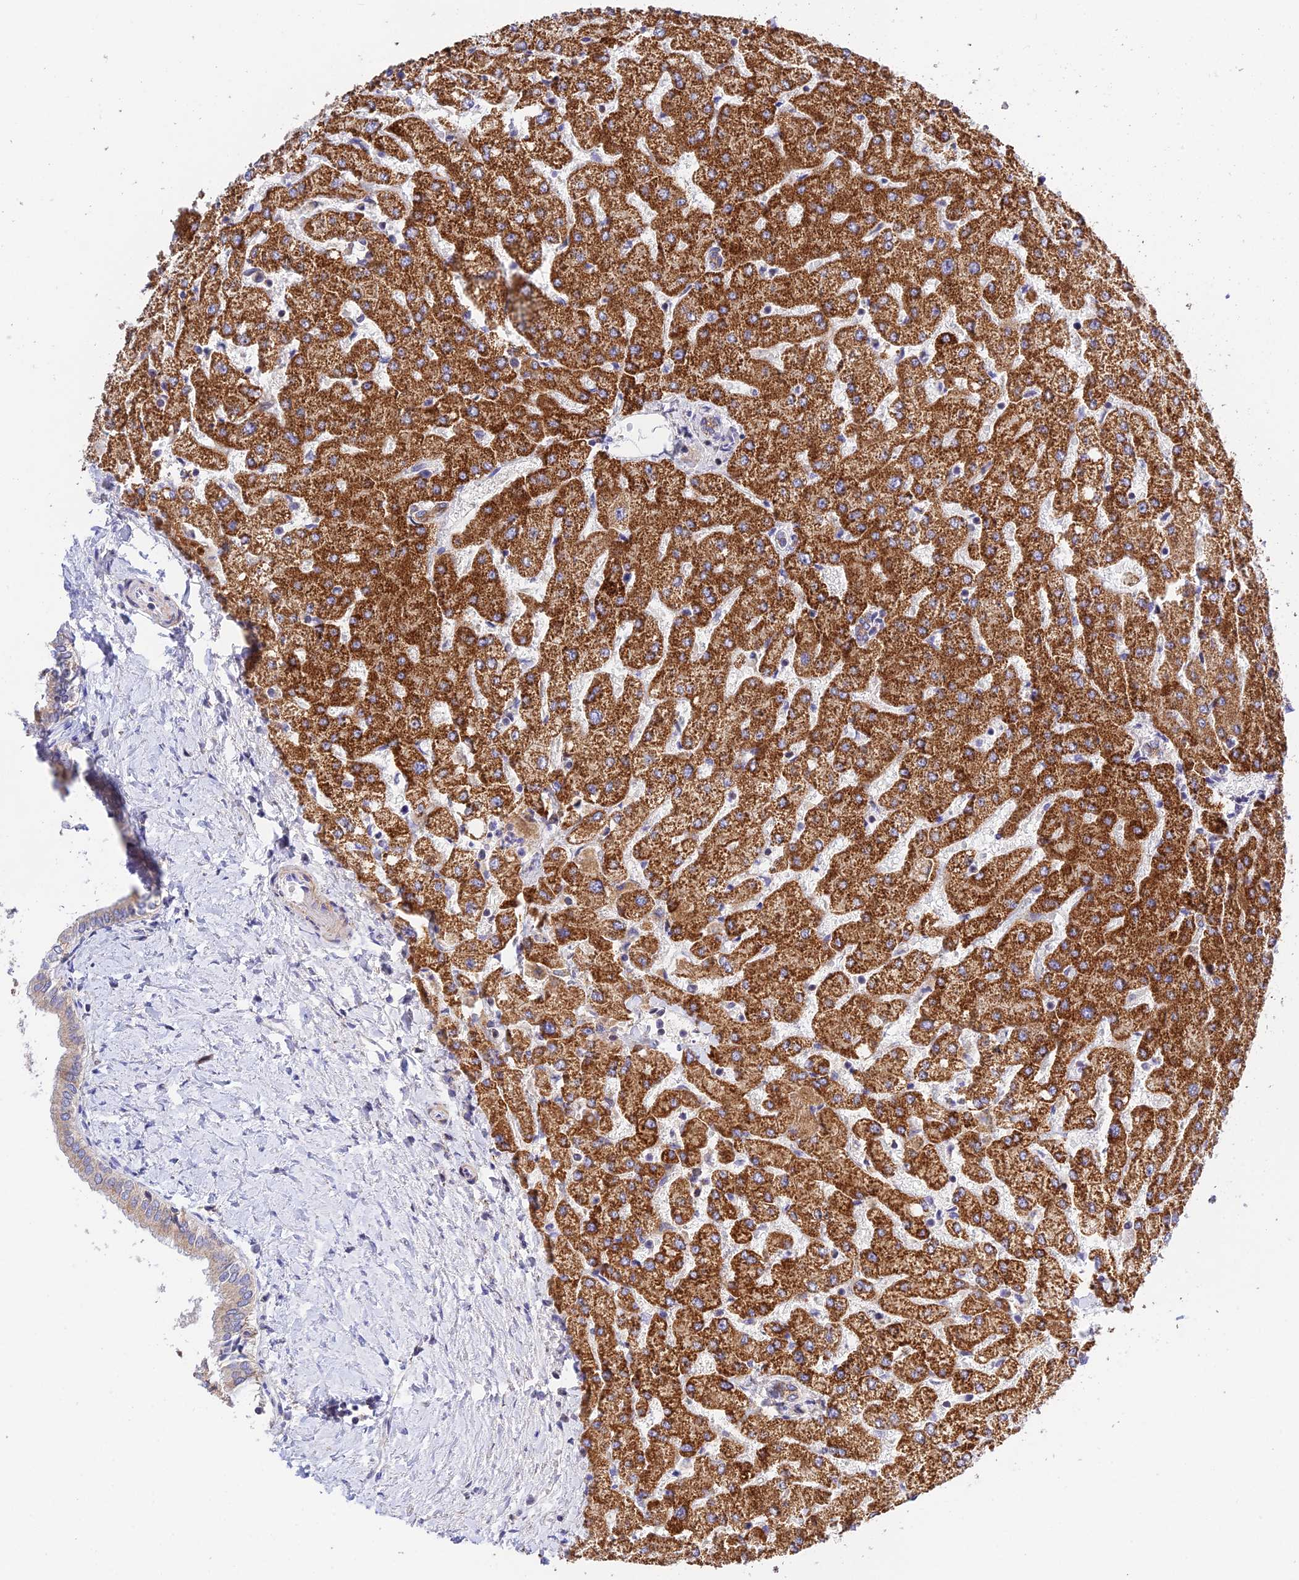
{"staining": {"intensity": "negative", "quantity": "none", "location": "none"}, "tissue": "liver", "cell_type": "Cholangiocytes", "image_type": "normal", "snomed": [{"axis": "morphology", "description": "Normal tissue, NOS"}, {"axis": "topography", "description": "Liver"}], "caption": "This is a micrograph of immunohistochemistry (IHC) staining of normal liver, which shows no expression in cholangiocytes.", "gene": "PRIM1", "patient": {"sex": "female", "age": 54}}